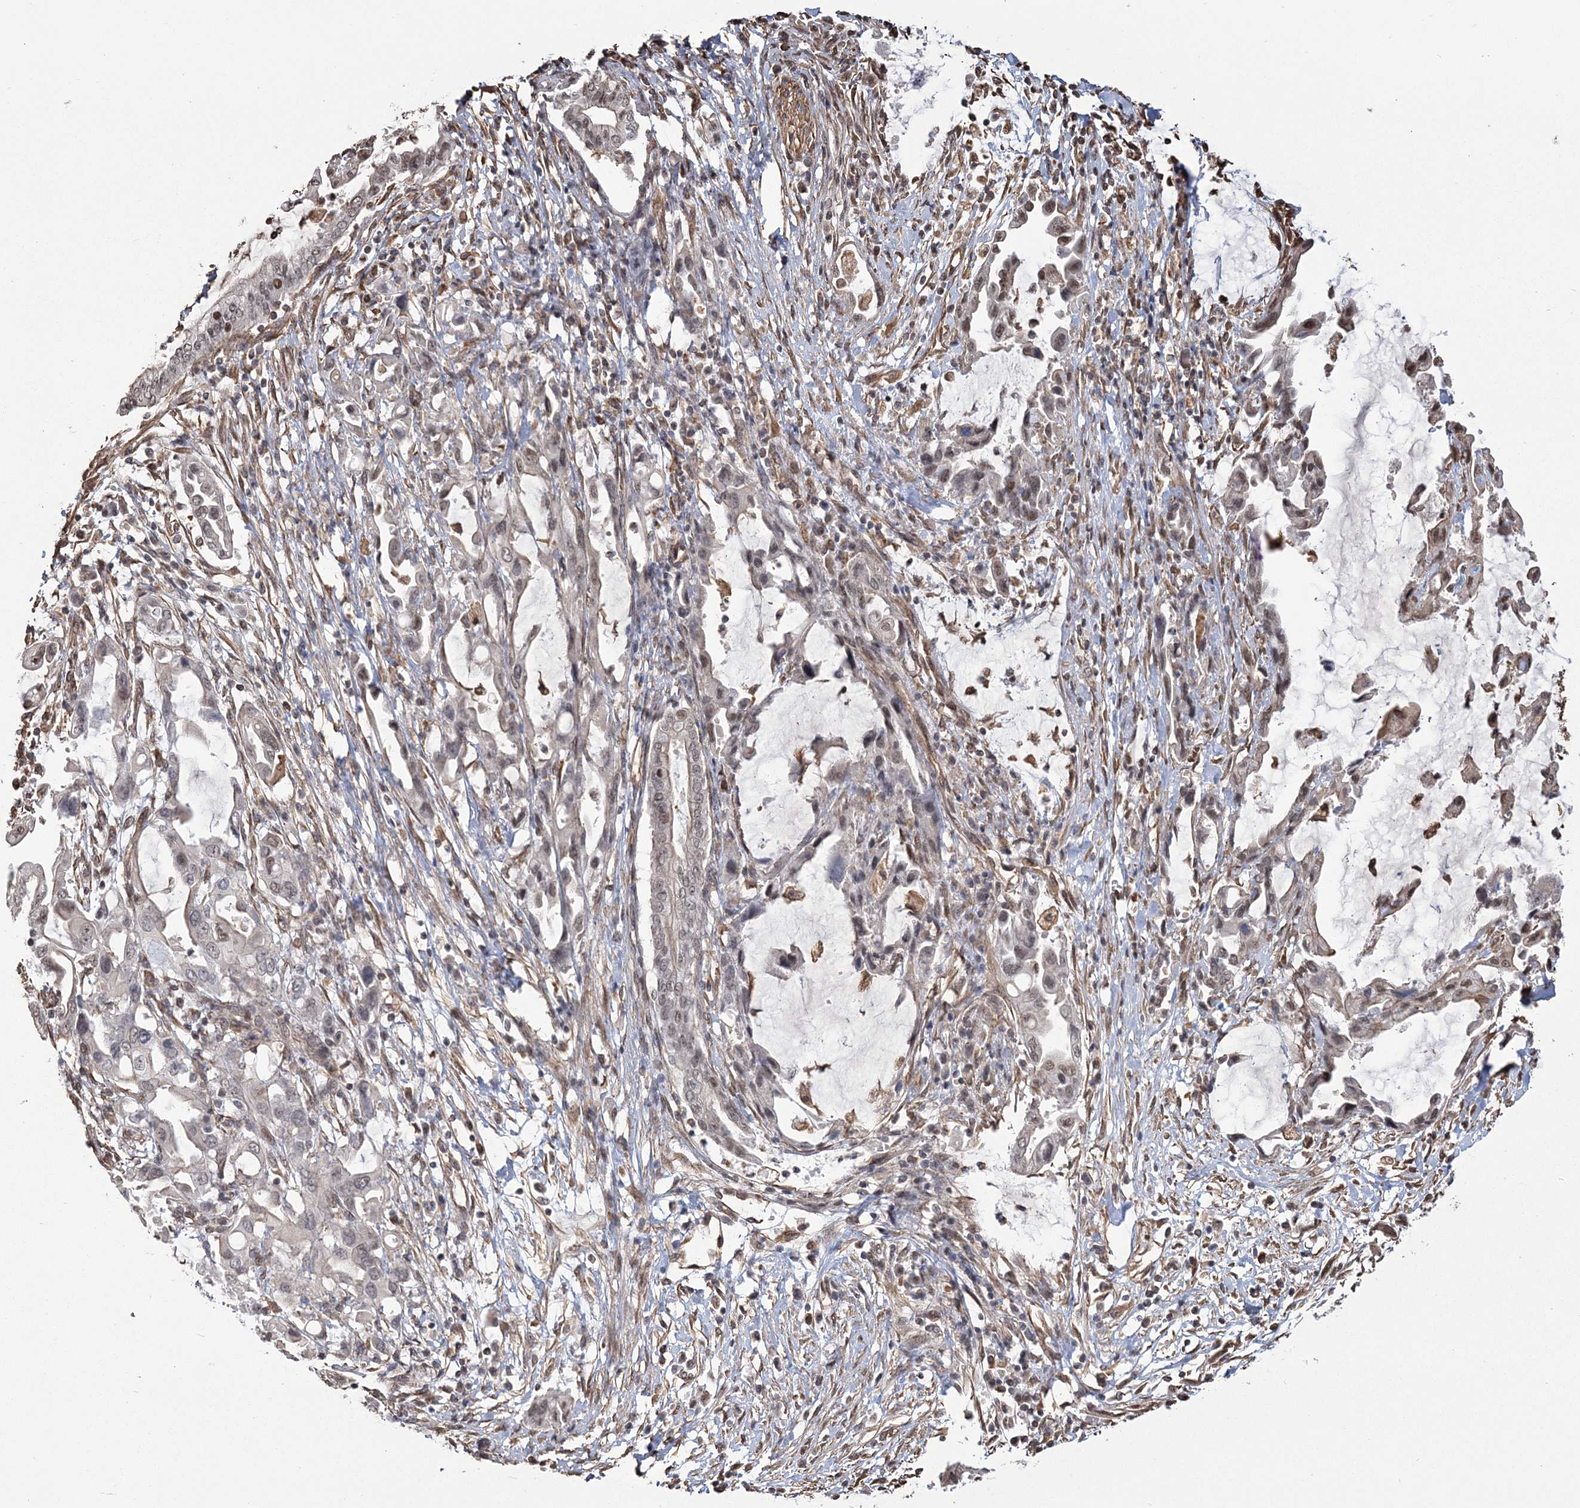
{"staining": {"intensity": "weak", "quantity": "25%-75%", "location": "nuclear"}, "tissue": "pancreatic cancer", "cell_type": "Tumor cells", "image_type": "cancer", "snomed": [{"axis": "morphology", "description": "Adenocarcinoma, NOS"}, {"axis": "topography", "description": "Pancreas"}], "caption": "Protein analysis of pancreatic adenocarcinoma tissue shows weak nuclear positivity in about 25%-75% of tumor cells. Using DAB (brown) and hematoxylin (blue) stains, captured at high magnification using brightfield microscopy.", "gene": "ATP11B", "patient": {"sex": "female", "age": 57}}